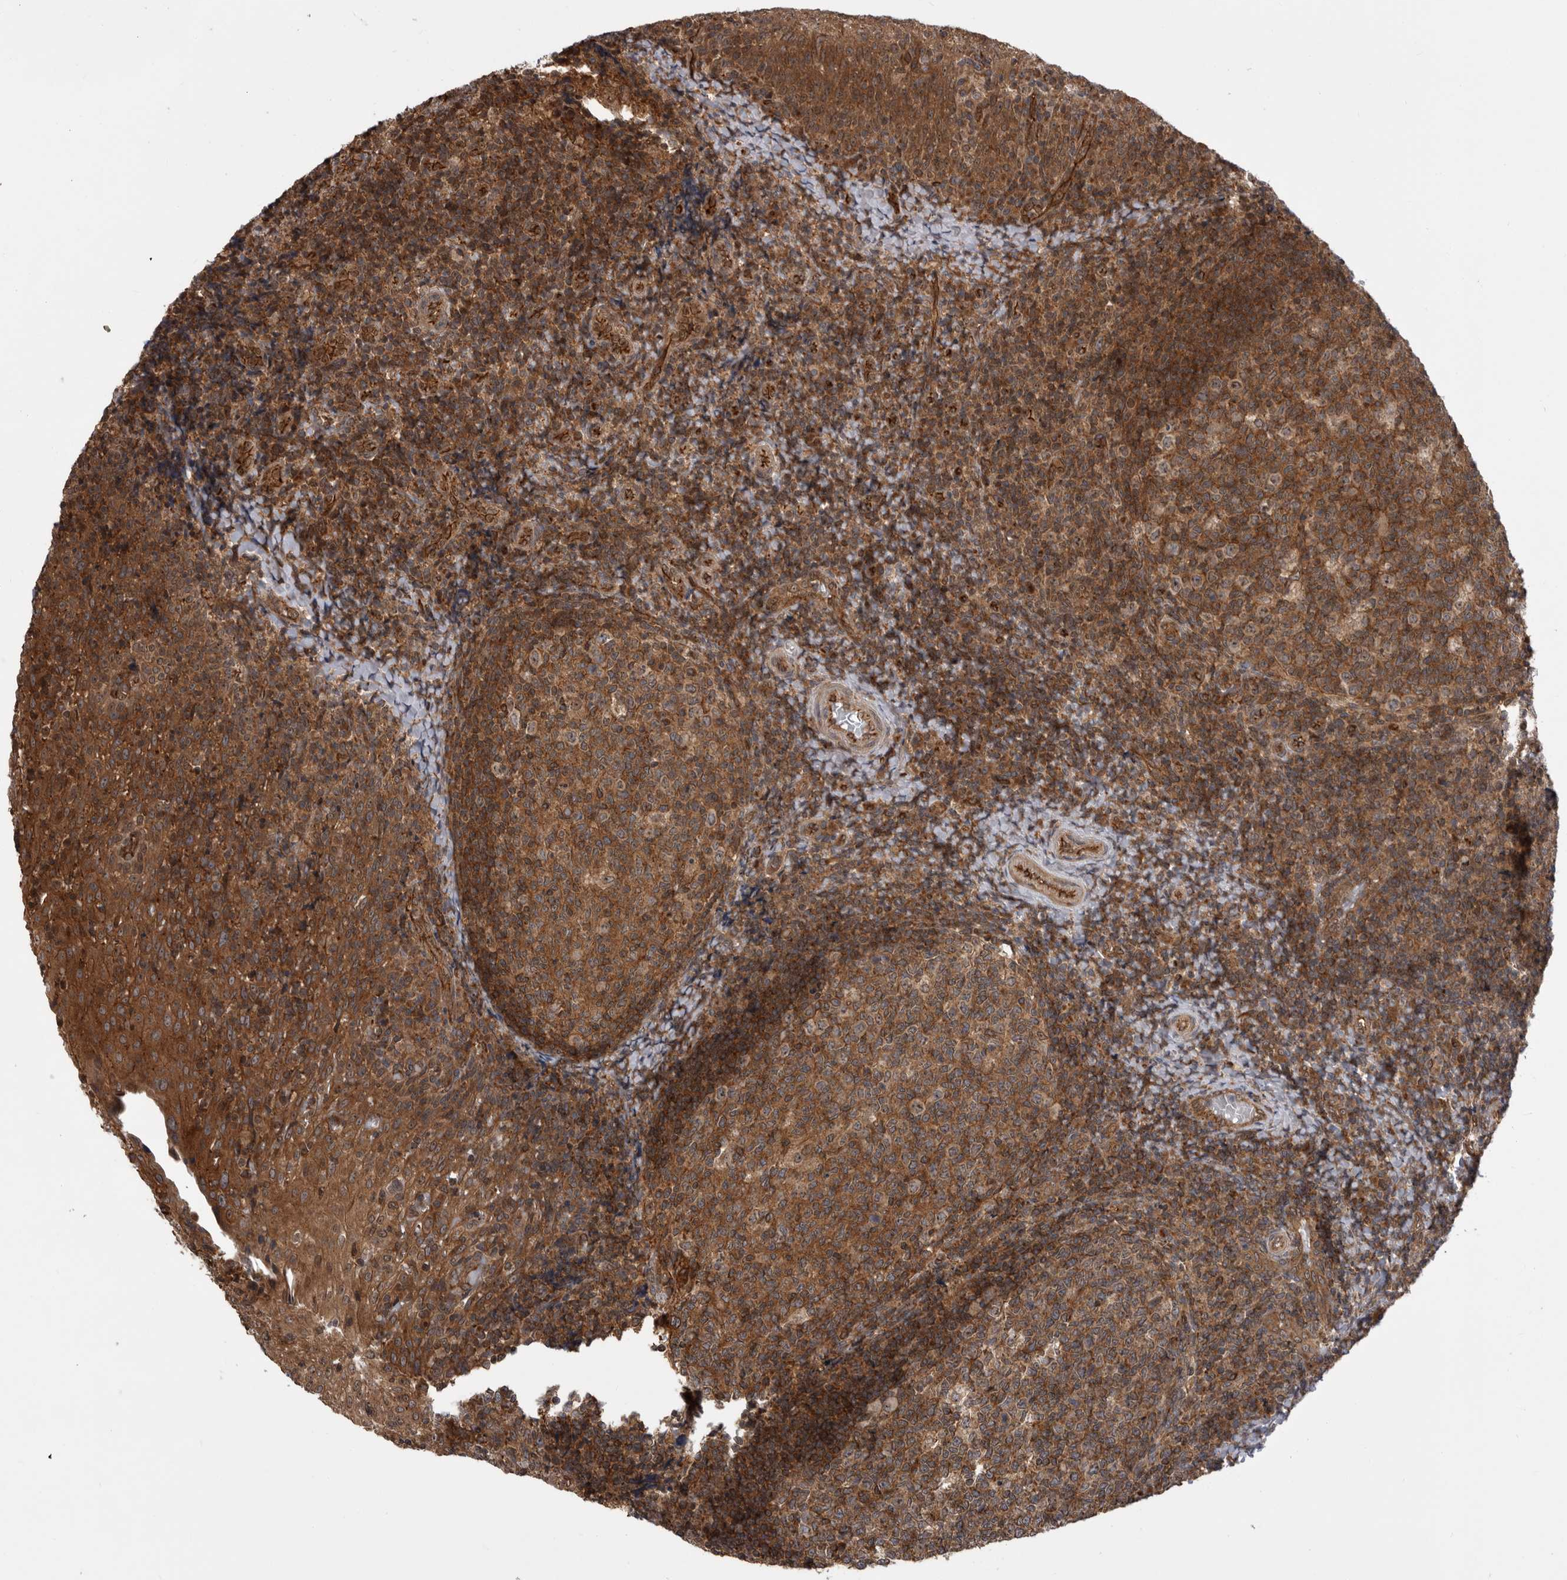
{"staining": {"intensity": "moderate", "quantity": ">75%", "location": "cytoplasmic/membranous"}, "tissue": "tonsil", "cell_type": "Germinal center cells", "image_type": "normal", "snomed": [{"axis": "morphology", "description": "Normal tissue, NOS"}, {"axis": "topography", "description": "Tonsil"}], "caption": "Immunohistochemical staining of unremarkable tonsil displays >75% levels of moderate cytoplasmic/membranous protein expression in approximately >75% of germinal center cells.", "gene": "DHDDS", "patient": {"sex": "female", "age": 19}}